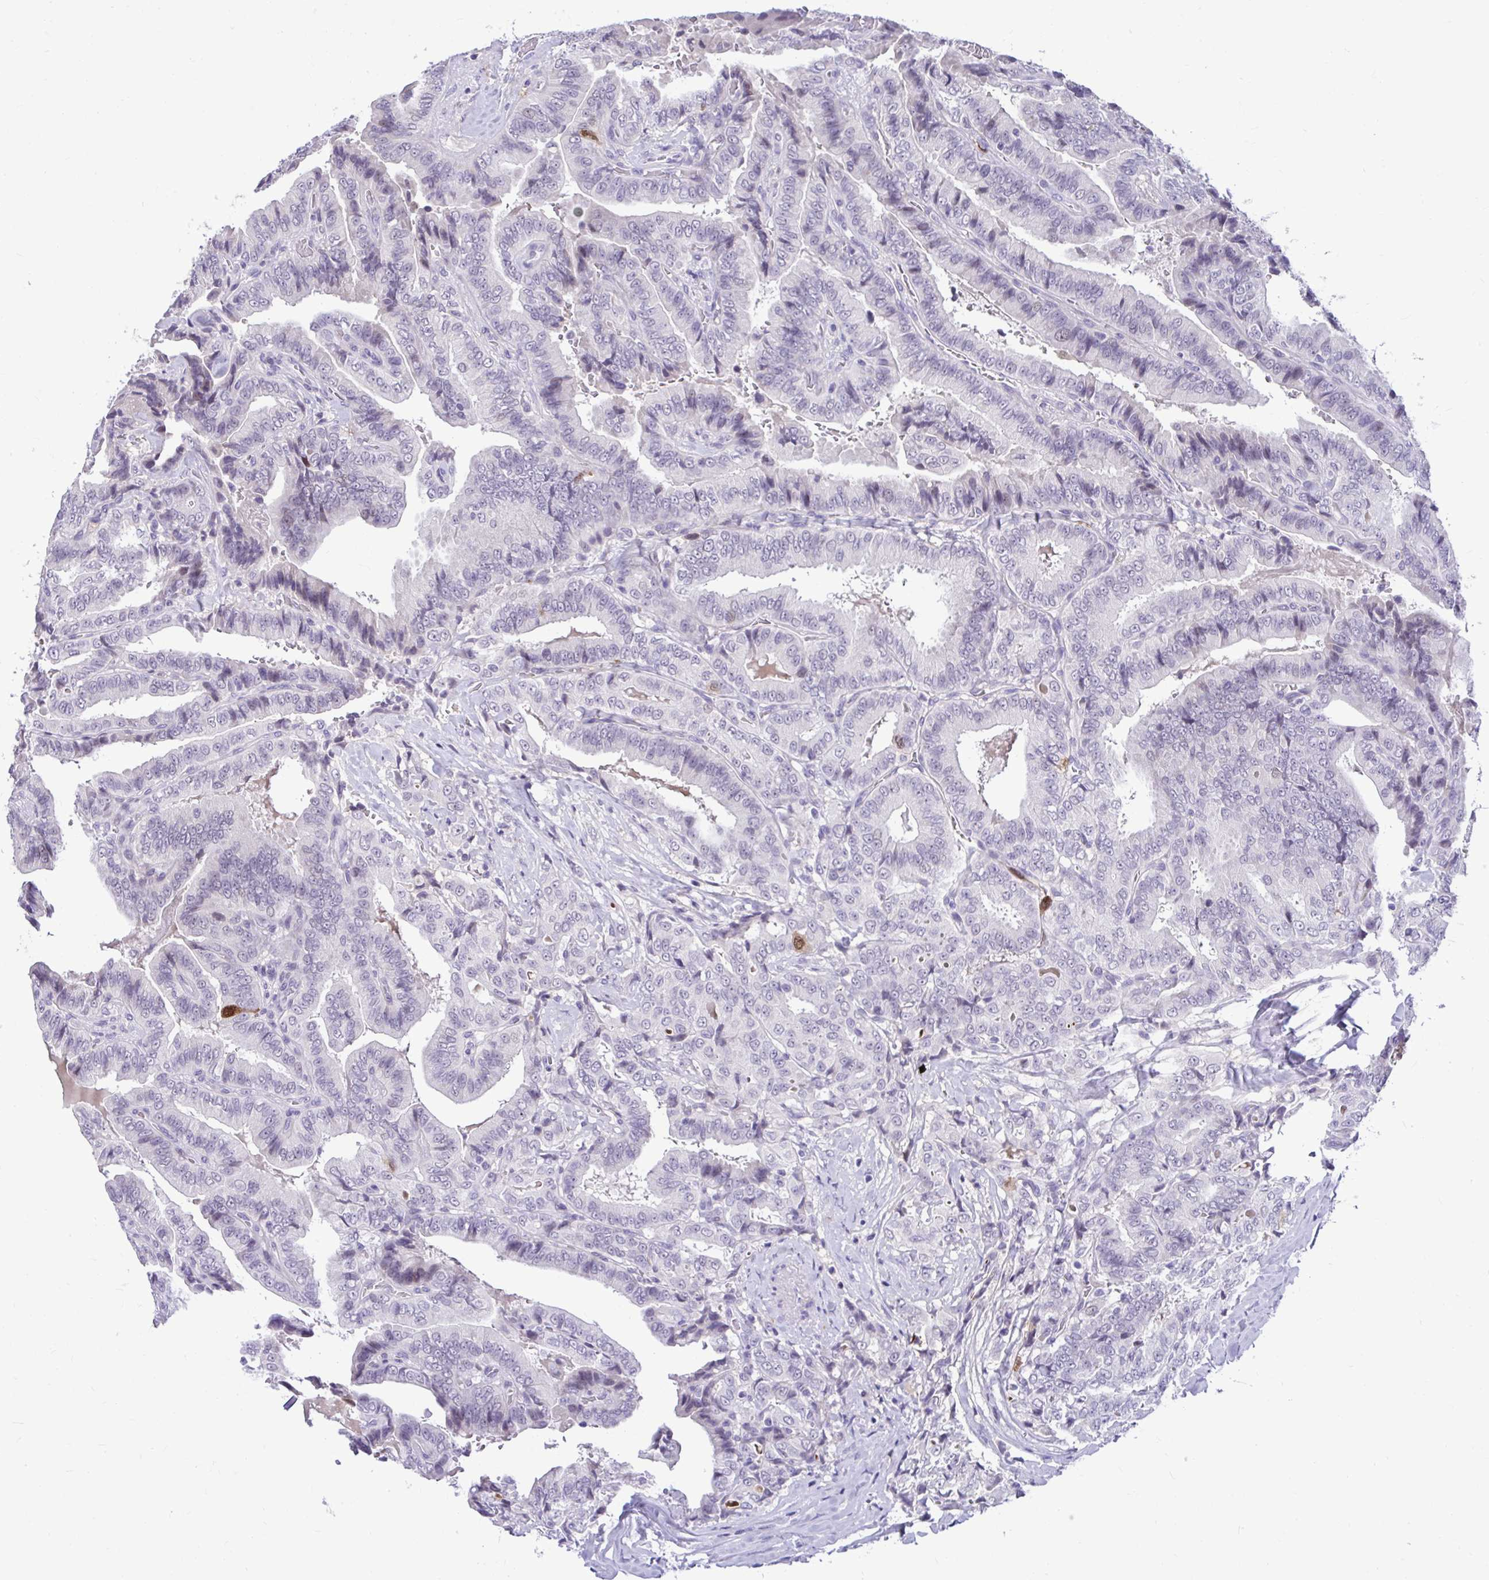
{"staining": {"intensity": "moderate", "quantity": "<25%", "location": "nuclear"}, "tissue": "thyroid cancer", "cell_type": "Tumor cells", "image_type": "cancer", "snomed": [{"axis": "morphology", "description": "Papillary adenocarcinoma, NOS"}, {"axis": "topography", "description": "Thyroid gland"}], "caption": "Thyroid cancer tissue demonstrates moderate nuclear expression in about <25% of tumor cells Nuclei are stained in blue.", "gene": "CDC20", "patient": {"sex": "male", "age": 61}}